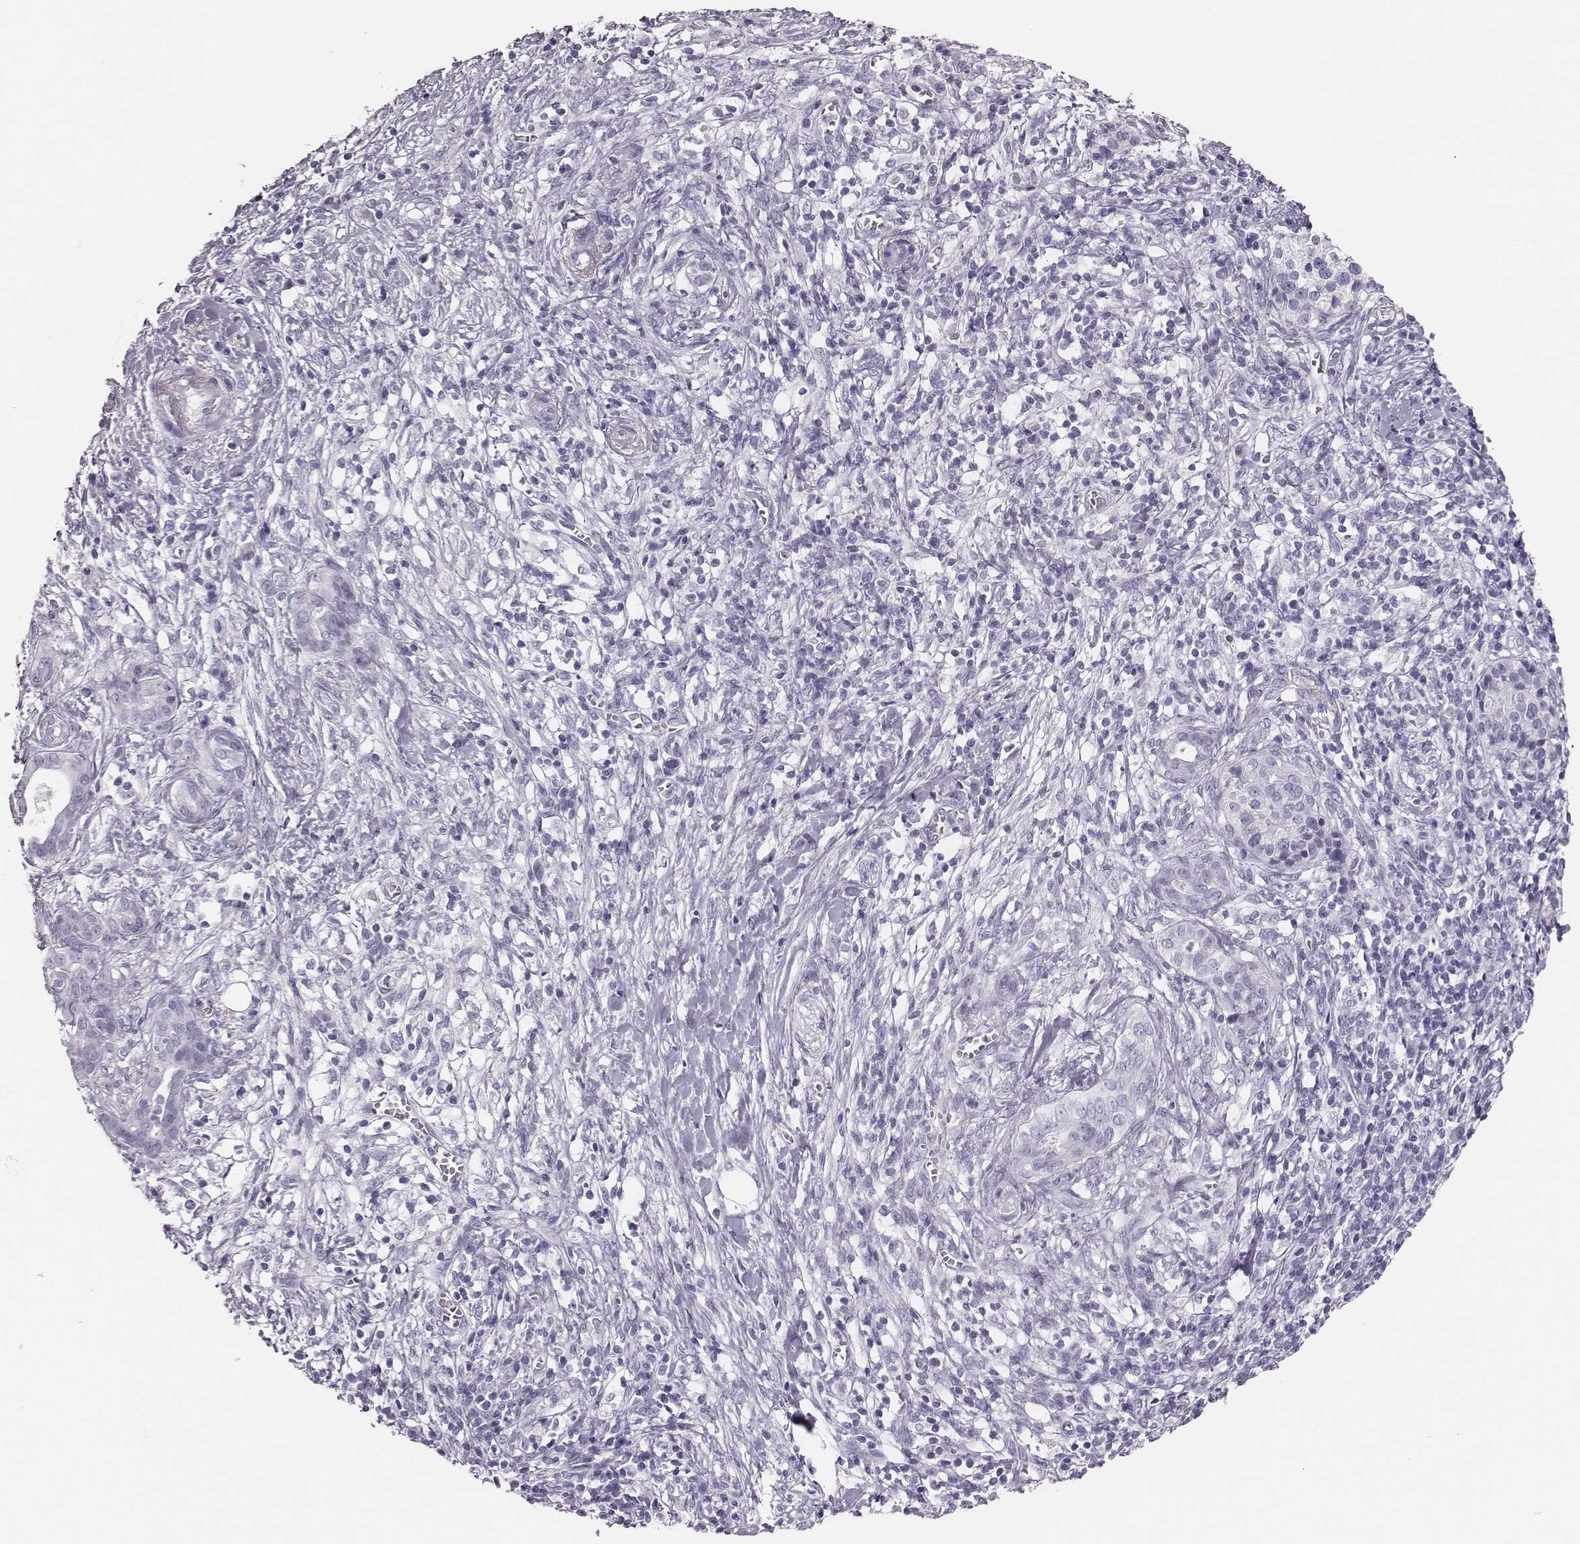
{"staining": {"intensity": "negative", "quantity": "none", "location": "none"}, "tissue": "pancreatic cancer", "cell_type": "Tumor cells", "image_type": "cancer", "snomed": [{"axis": "morphology", "description": "Adenocarcinoma, NOS"}, {"axis": "topography", "description": "Pancreas"}], "caption": "Immunohistochemistry micrograph of neoplastic tissue: human adenocarcinoma (pancreatic) stained with DAB reveals no significant protein expression in tumor cells.", "gene": "H1-6", "patient": {"sex": "male", "age": 61}}